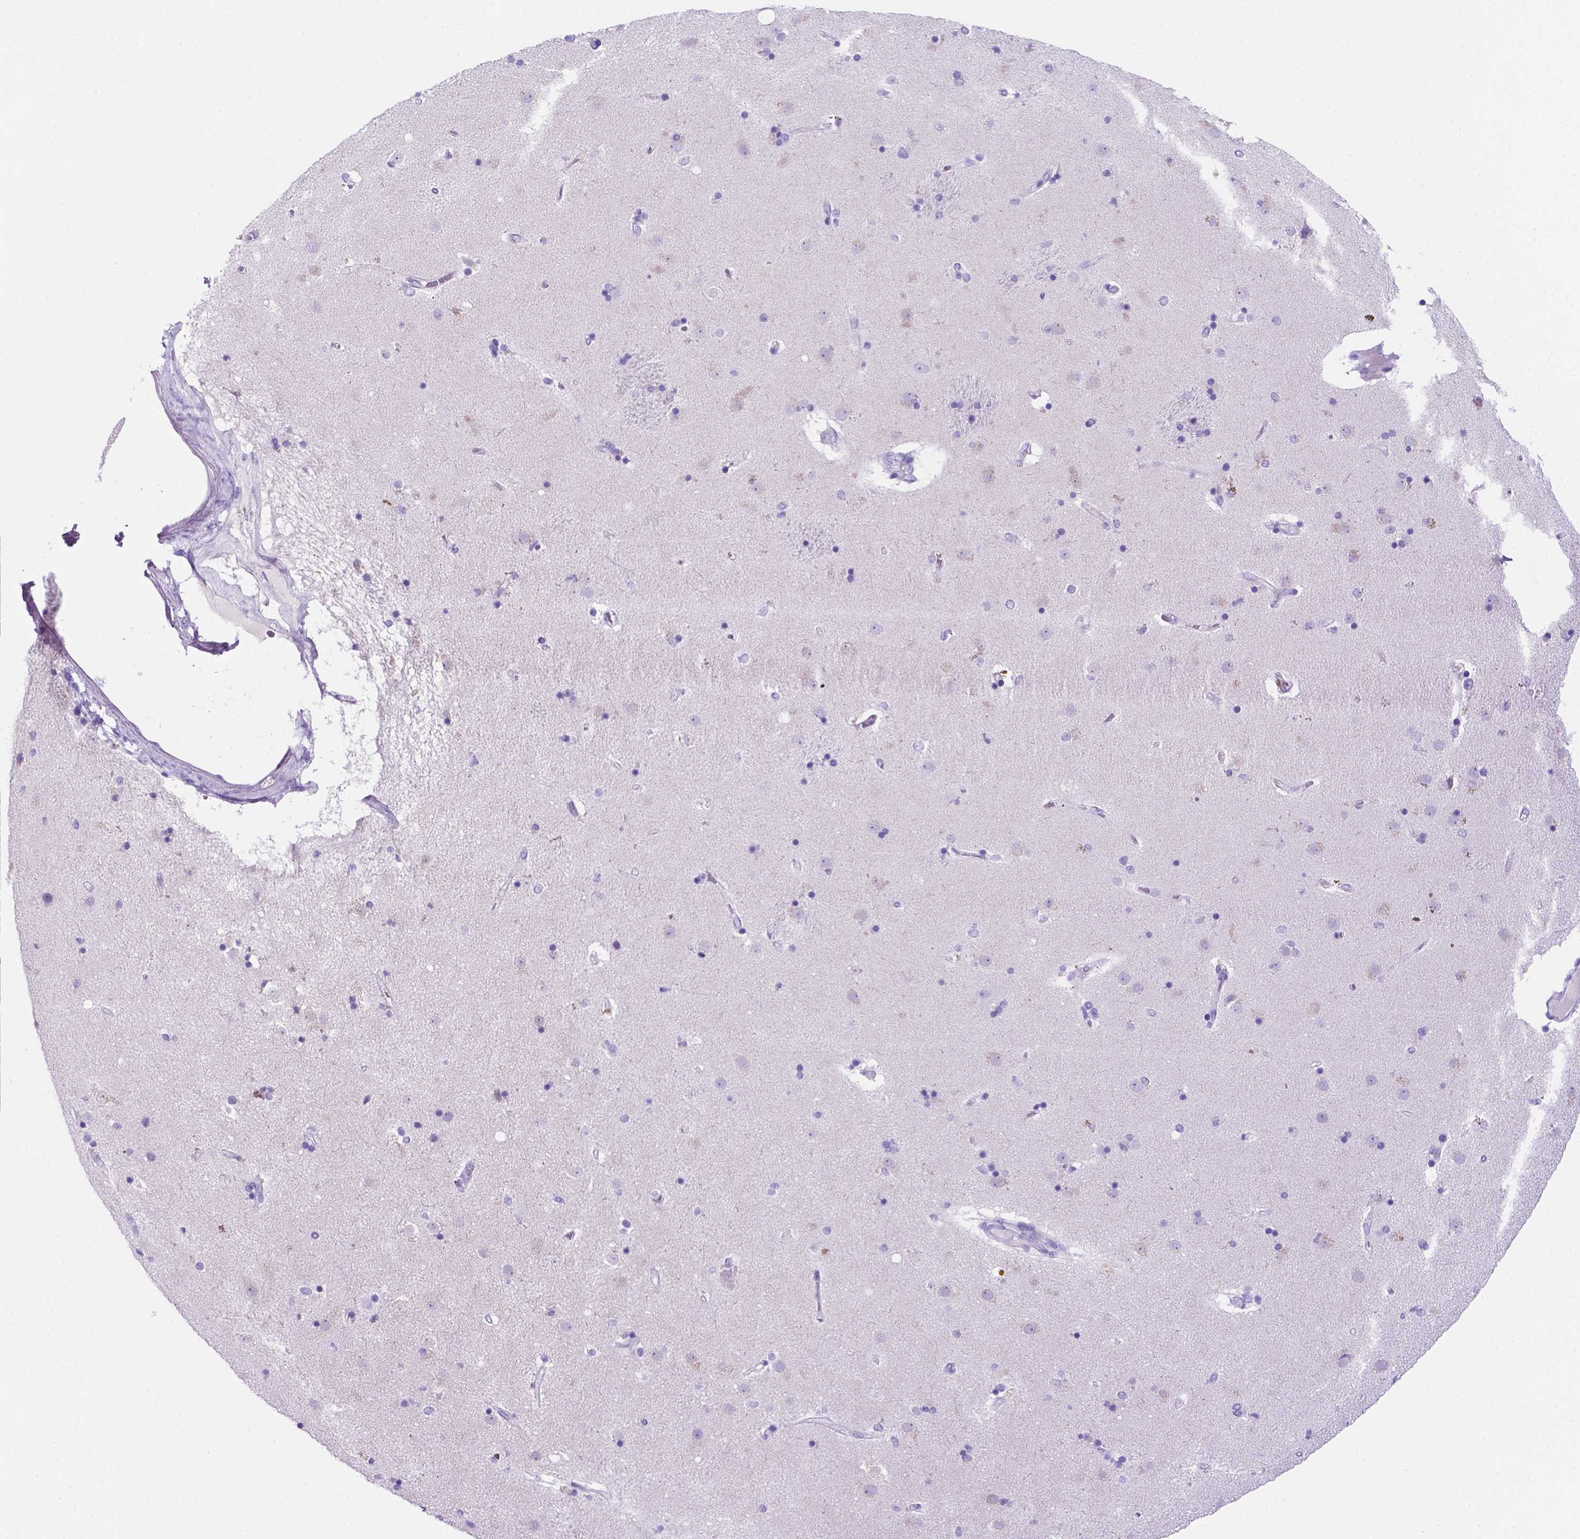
{"staining": {"intensity": "negative", "quantity": "none", "location": "none"}, "tissue": "caudate", "cell_type": "Glial cells", "image_type": "normal", "snomed": [{"axis": "morphology", "description": "Normal tissue, NOS"}, {"axis": "topography", "description": "Lateral ventricle wall"}], "caption": "IHC micrograph of benign human caudate stained for a protein (brown), which shows no positivity in glial cells. (Brightfield microscopy of DAB IHC at high magnification).", "gene": "C17orf107", "patient": {"sex": "female", "age": 71}}